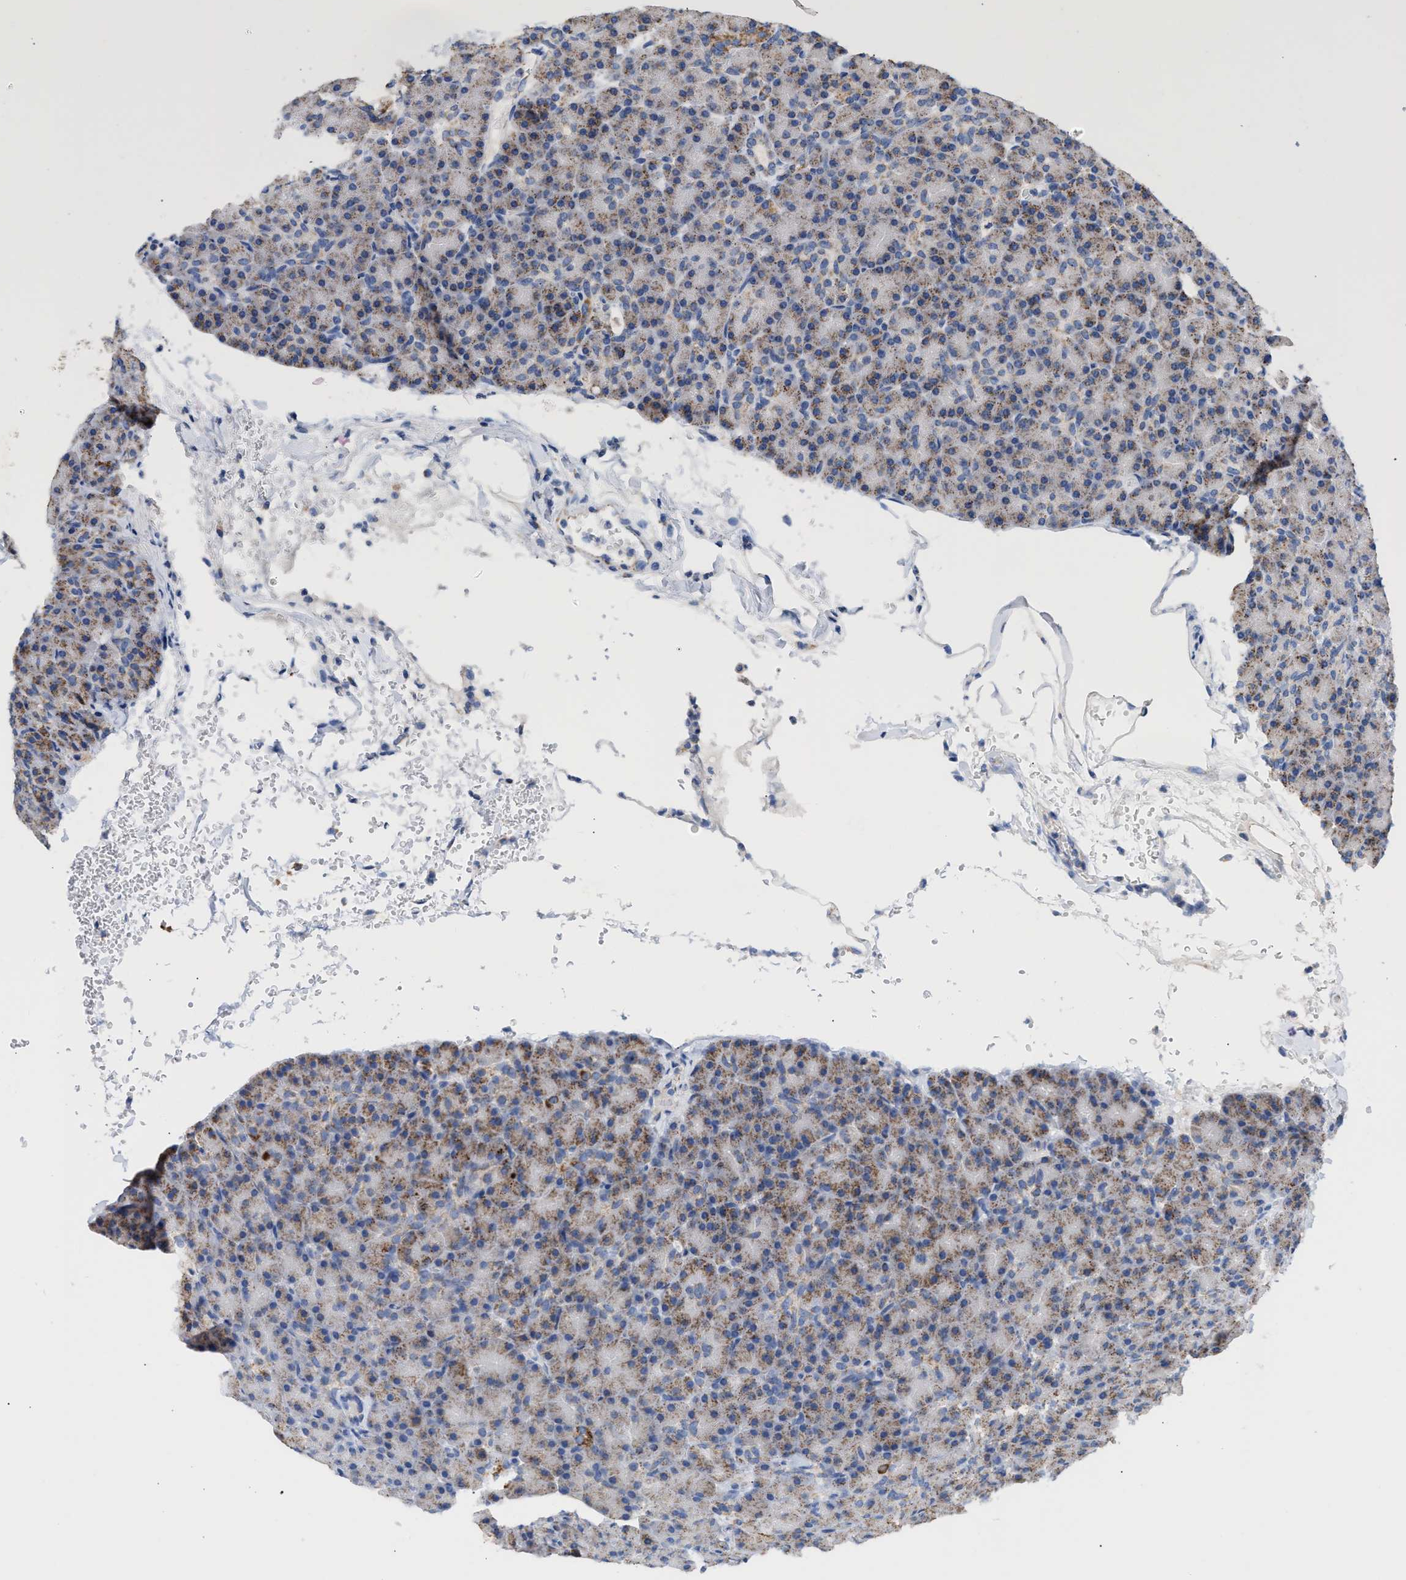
{"staining": {"intensity": "weak", "quantity": ">75%", "location": "cytoplasmic/membranous"}, "tissue": "pancreas", "cell_type": "Exocrine glandular cells", "image_type": "normal", "snomed": [{"axis": "morphology", "description": "Normal tissue, NOS"}, {"axis": "topography", "description": "Pancreas"}], "caption": "Pancreas stained with DAB (3,3'-diaminobenzidine) immunohistochemistry displays low levels of weak cytoplasmic/membranous expression in about >75% of exocrine glandular cells. The staining was performed using DAB, with brown indicating positive protein expression. Nuclei are stained blue with hematoxylin.", "gene": "ACOT13", "patient": {"sex": "female", "age": 43}}